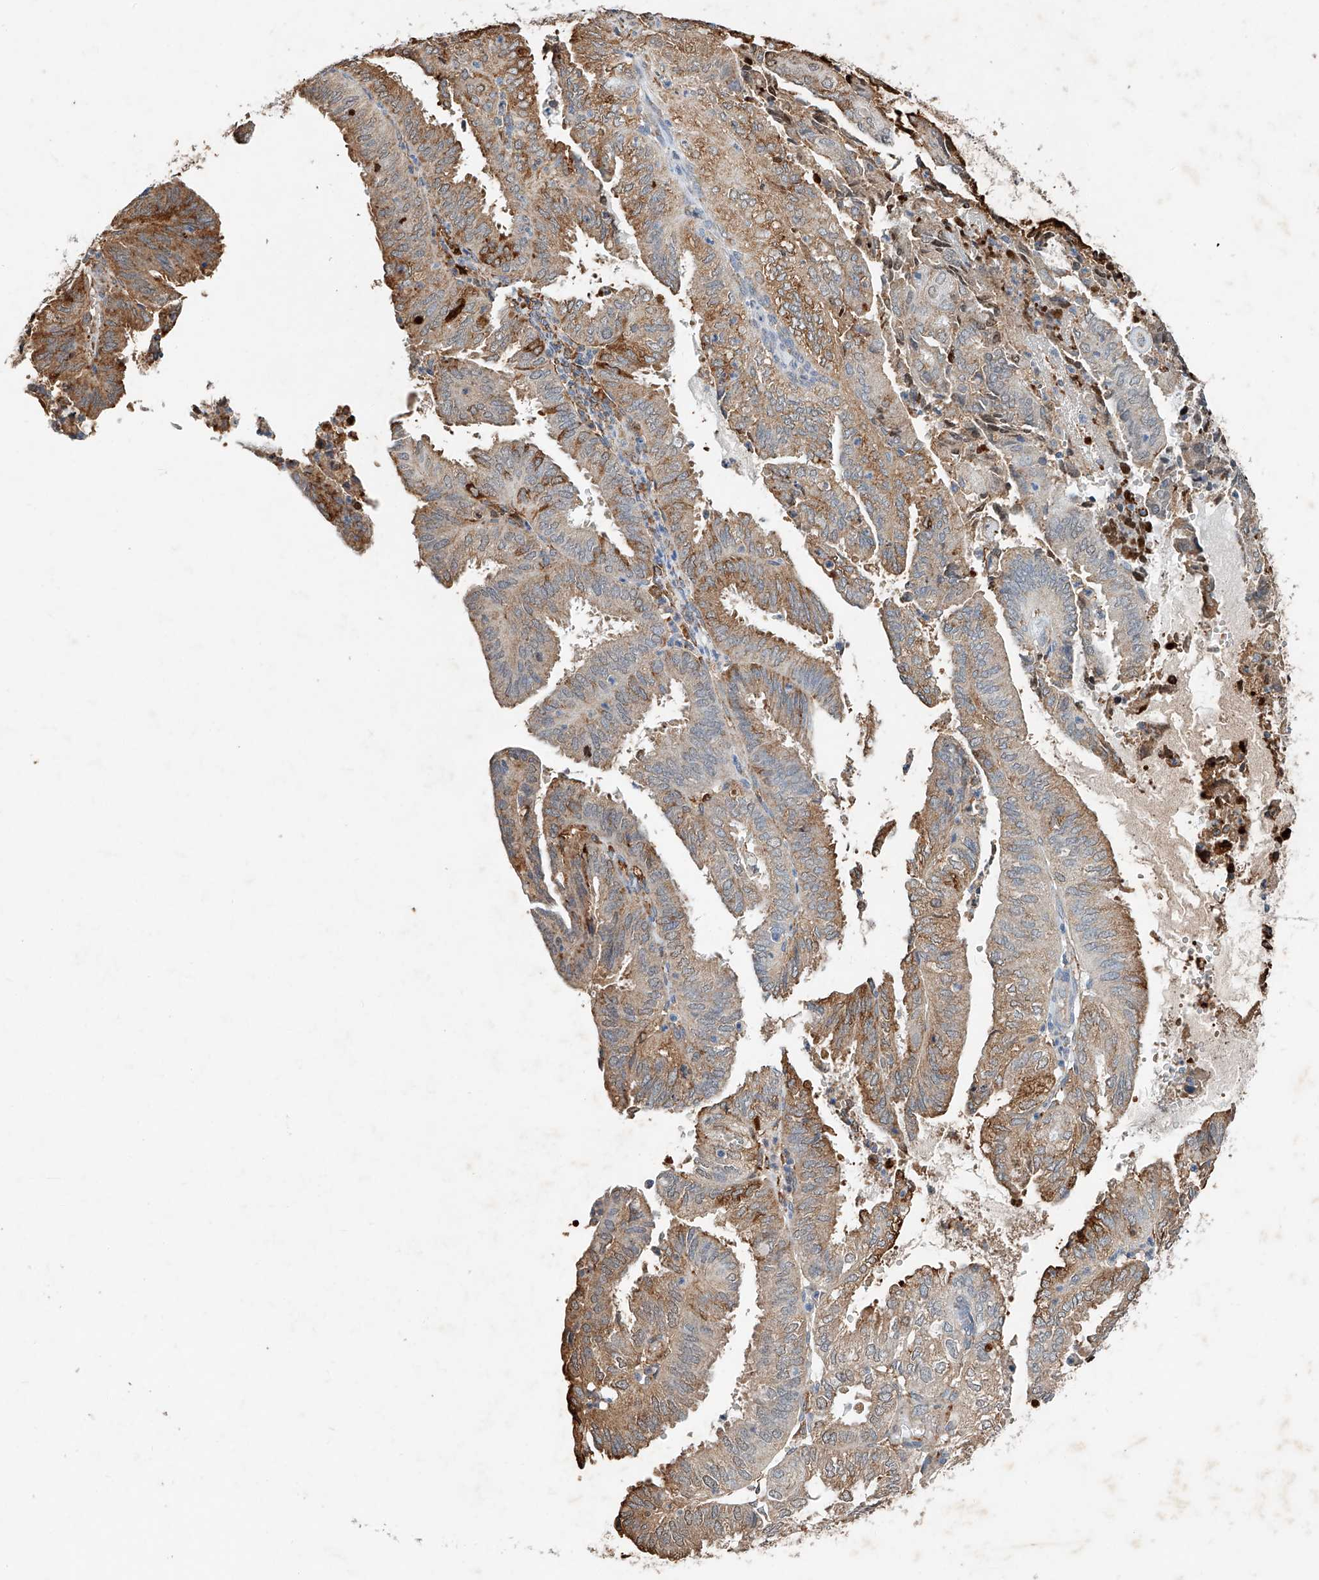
{"staining": {"intensity": "moderate", "quantity": ">75%", "location": "cytoplasmic/membranous"}, "tissue": "endometrial cancer", "cell_type": "Tumor cells", "image_type": "cancer", "snomed": [{"axis": "morphology", "description": "Adenocarcinoma, NOS"}, {"axis": "topography", "description": "Uterus"}], "caption": "Tumor cells show moderate cytoplasmic/membranous expression in about >75% of cells in adenocarcinoma (endometrial). The protein of interest is shown in brown color, while the nuclei are stained blue.", "gene": "CTDP1", "patient": {"sex": "female", "age": 60}}